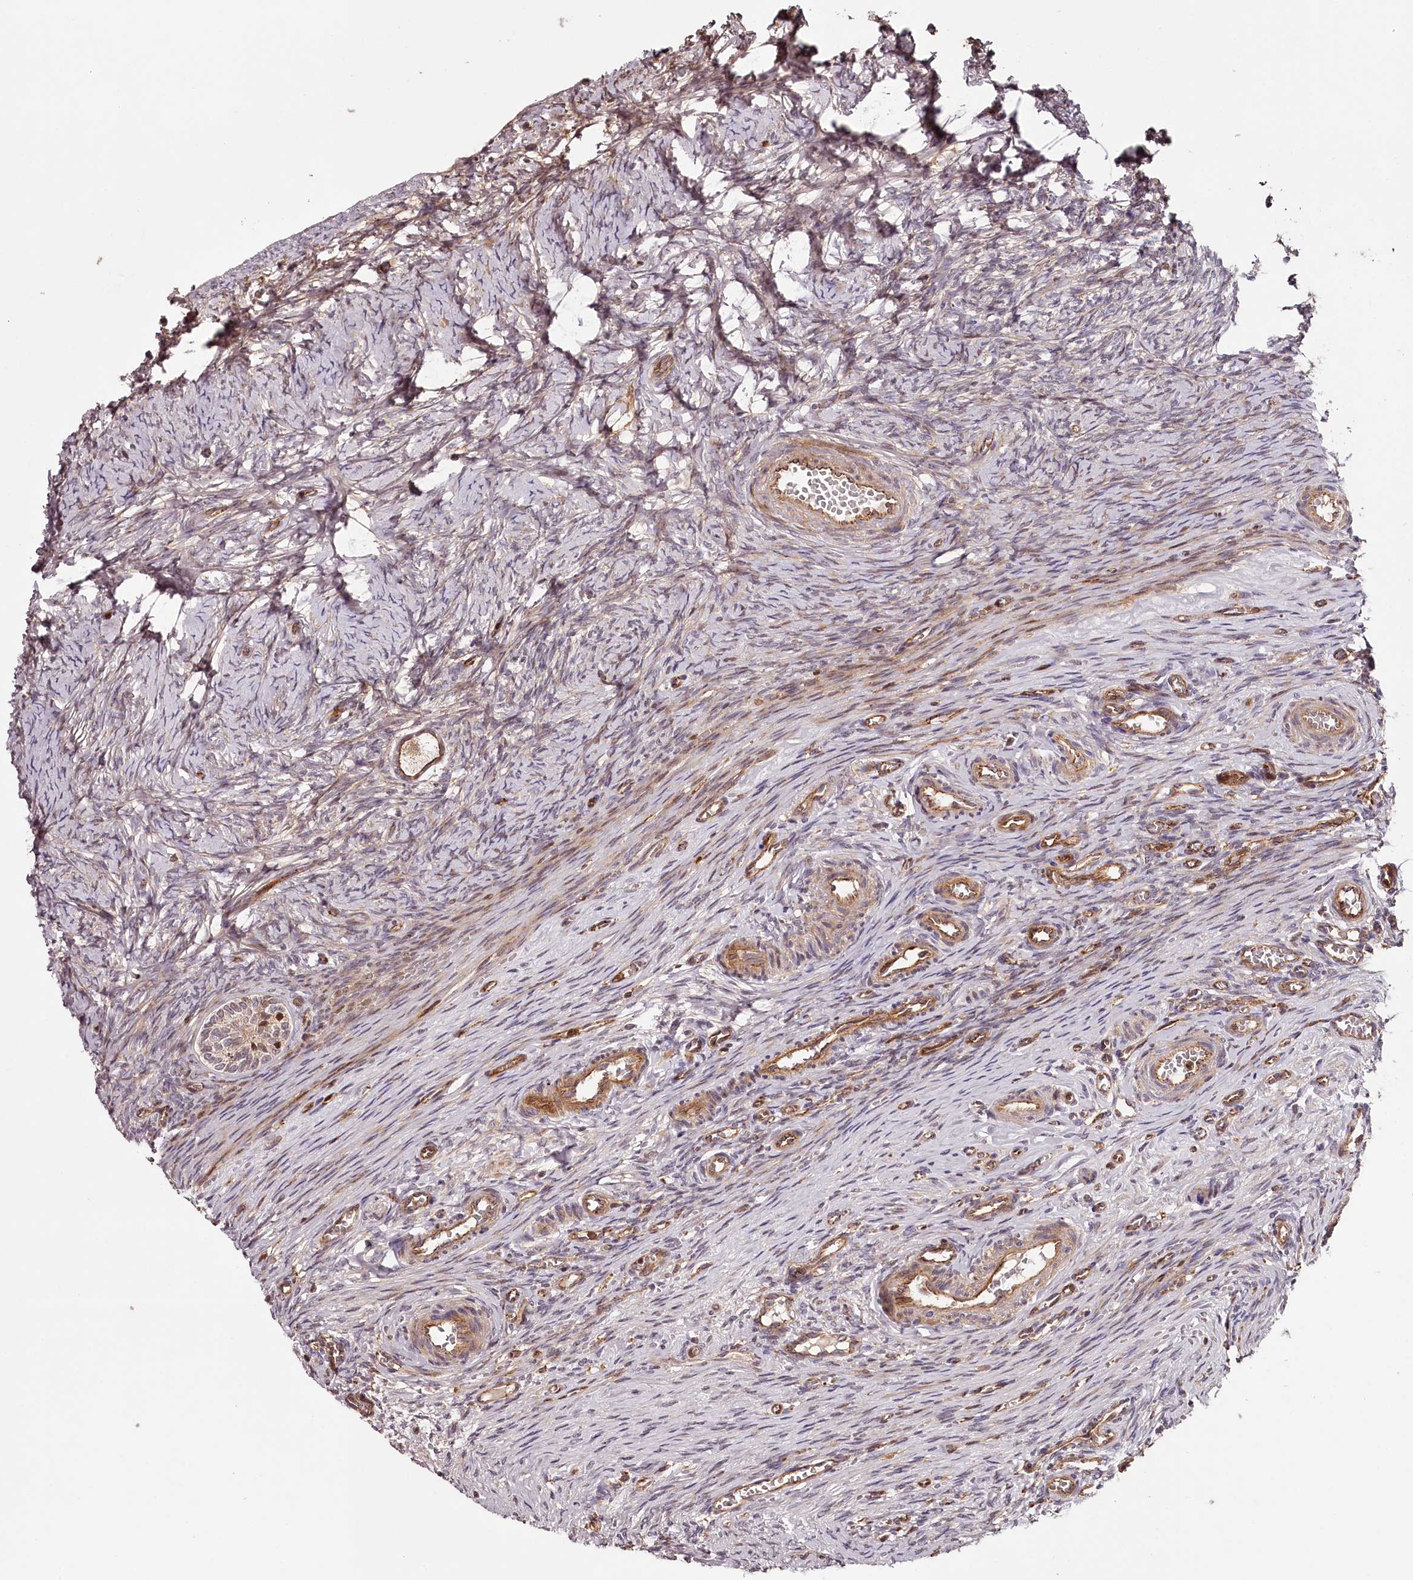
{"staining": {"intensity": "moderate", "quantity": "<25%", "location": "cytoplasmic/membranous,nuclear"}, "tissue": "ovary", "cell_type": "Follicle cells", "image_type": "normal", "snomed": [{"axis": "morphology", "description": "Adenocarcinoma, NOS"}, {"axis": "topography", "description": "Endometrium"}], "caption": "Unremarkable ovary was stained to show a protein in brown. There is low levels of moderate cytoplasmic/membranous,nuclear staining in approximately <25% of follicle cells. The protein of interest is stained brown, and the nuclei are stained in blue (DAB (3,3'-diaminobenzidine) IHC with brightfield microscopy, high magnification).", "gene": "KIF14", "patient": {"sex": "female", "age": 32}}